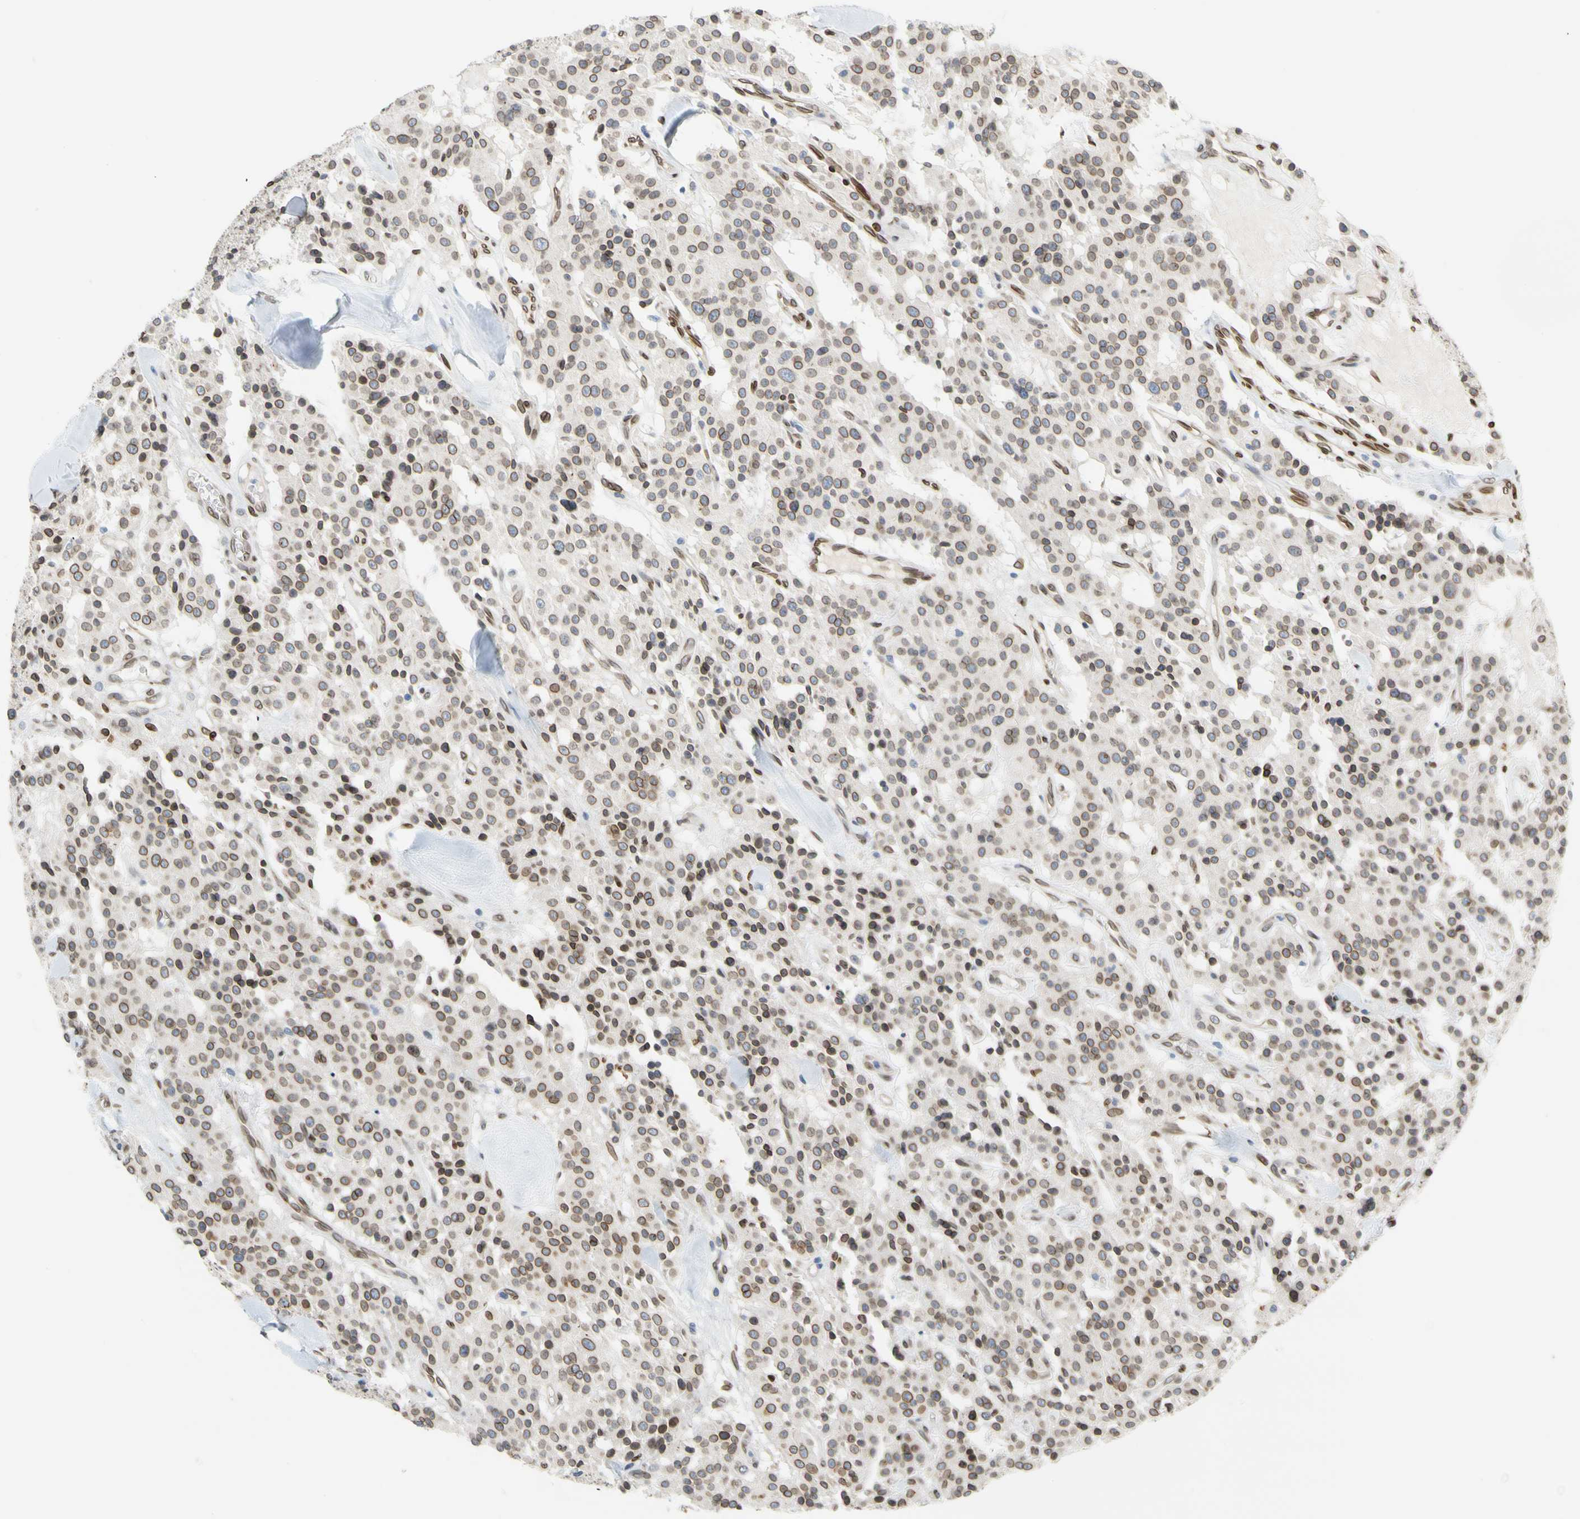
{"staining": {"intensity": "moderate", "quantity": ">75%", "location": "cytoplasmic/membranous,nuclear"}, "tissue": "carcinoid", "cell_type": "Tumor cells", "image_type": "cancer", "snomed": [{"axis": "morphology", "description": "Carcinoid, malignant, NOS"}, {"axis": "topography", "description": "Lung"}], "caption": "Immunohistochemistry (IHC) (DAB) staining of human malignant carcinoid shows moderate cytoplasmic/membranous and nuclear protein positivity in about >75% of tumor cells.", "gene": "SUN1", "patient": {"sex": "male", "age": 30}}